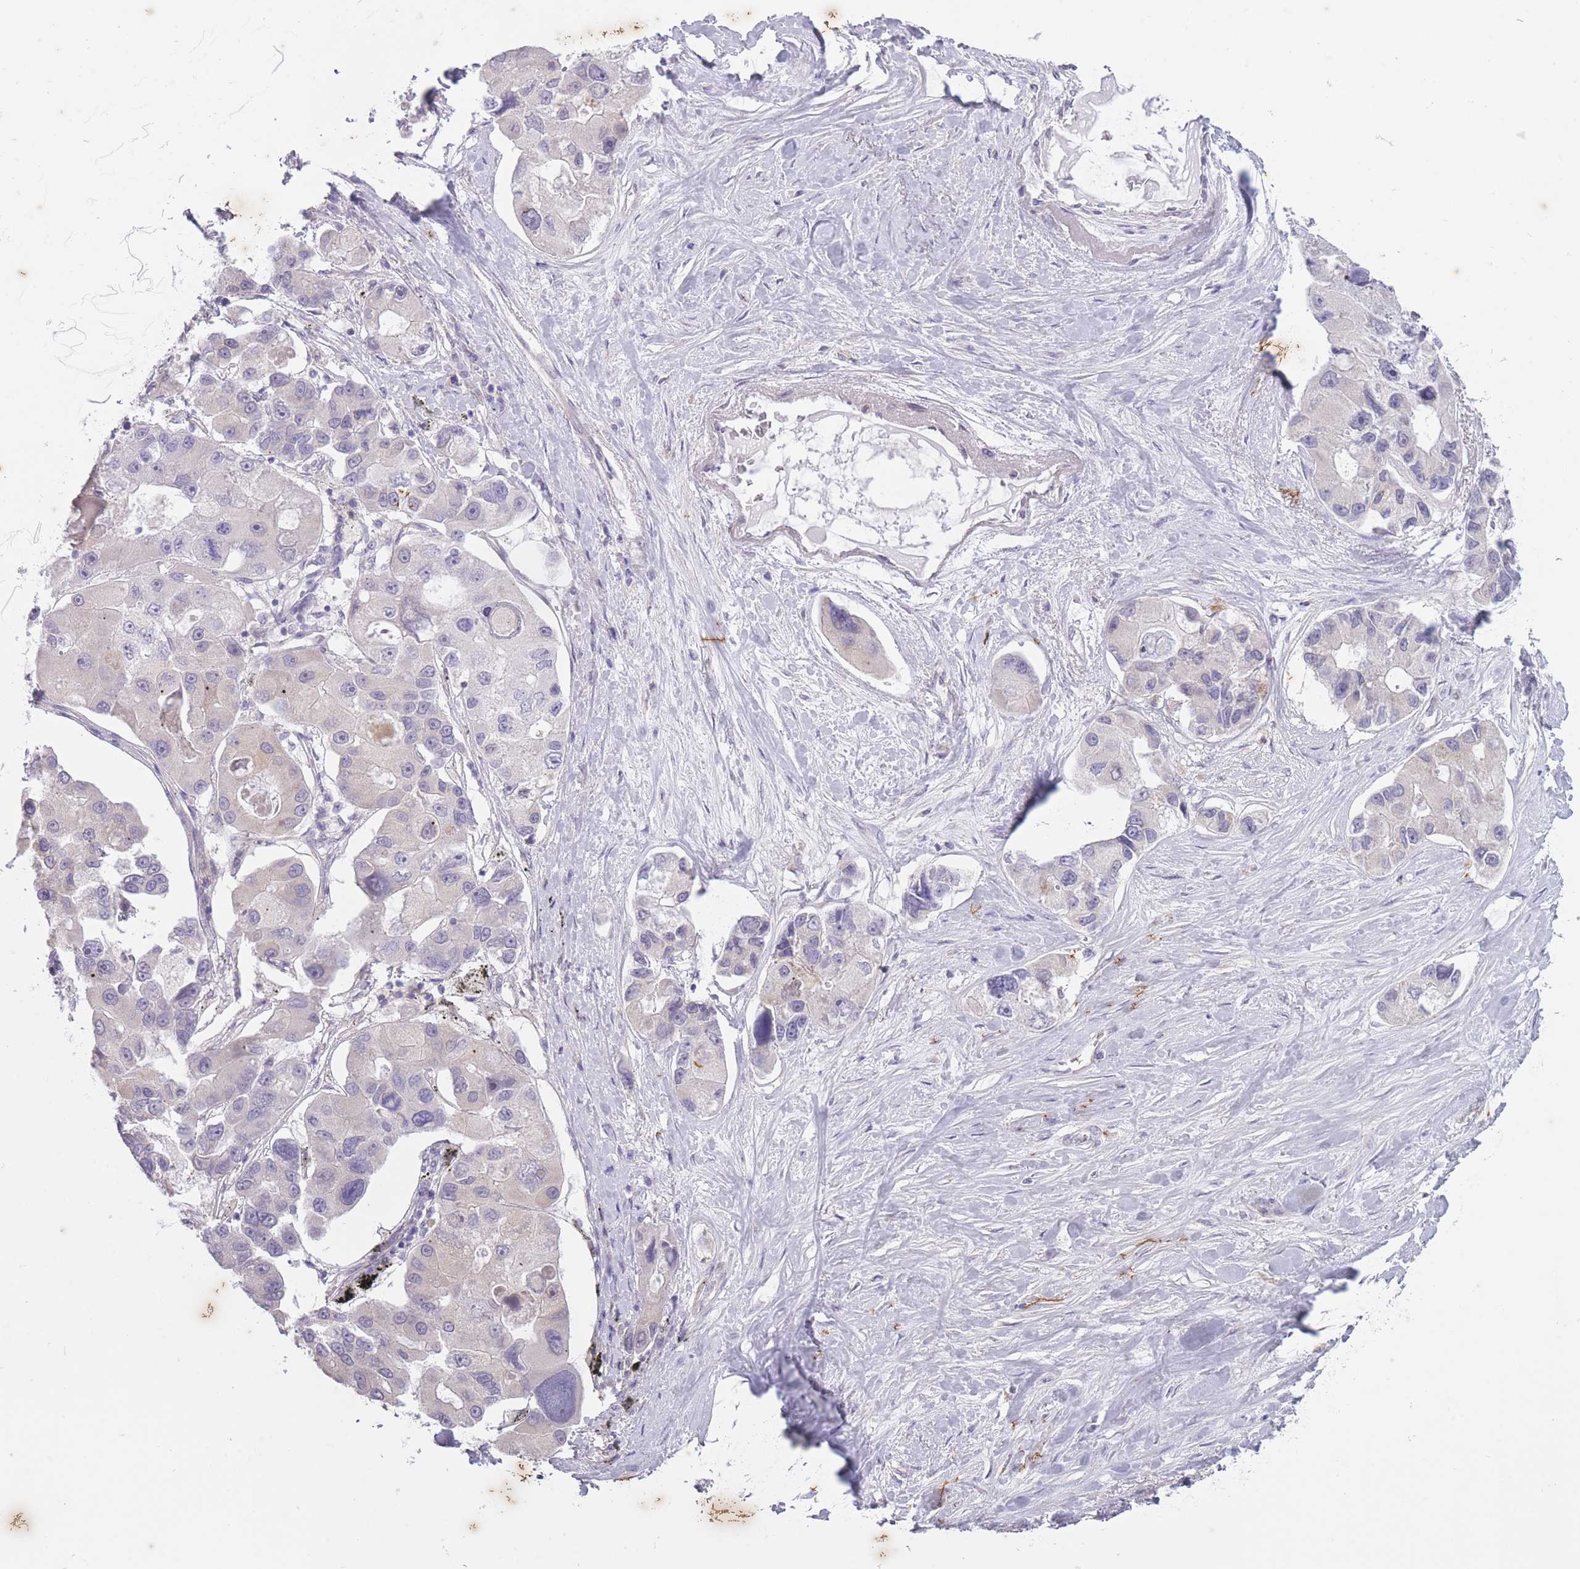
{"staining": {"intensity": "negative", "quantity": "none", "location": "none"}, "tissue": "lung cancer", "cell_type": "Tumor cells", "image_type": "cancer", "snomed": [{"axis": "morphology", "description": "Adenocarcinoma, NOS"}, {"axis": "topography", "description": "Lung"}], "caption": "This is an IHC image of human lung cancer. There is no staining in tumor cells.", "gene": "ARPIN", "patient": {"sex": "female", "age": 54}}